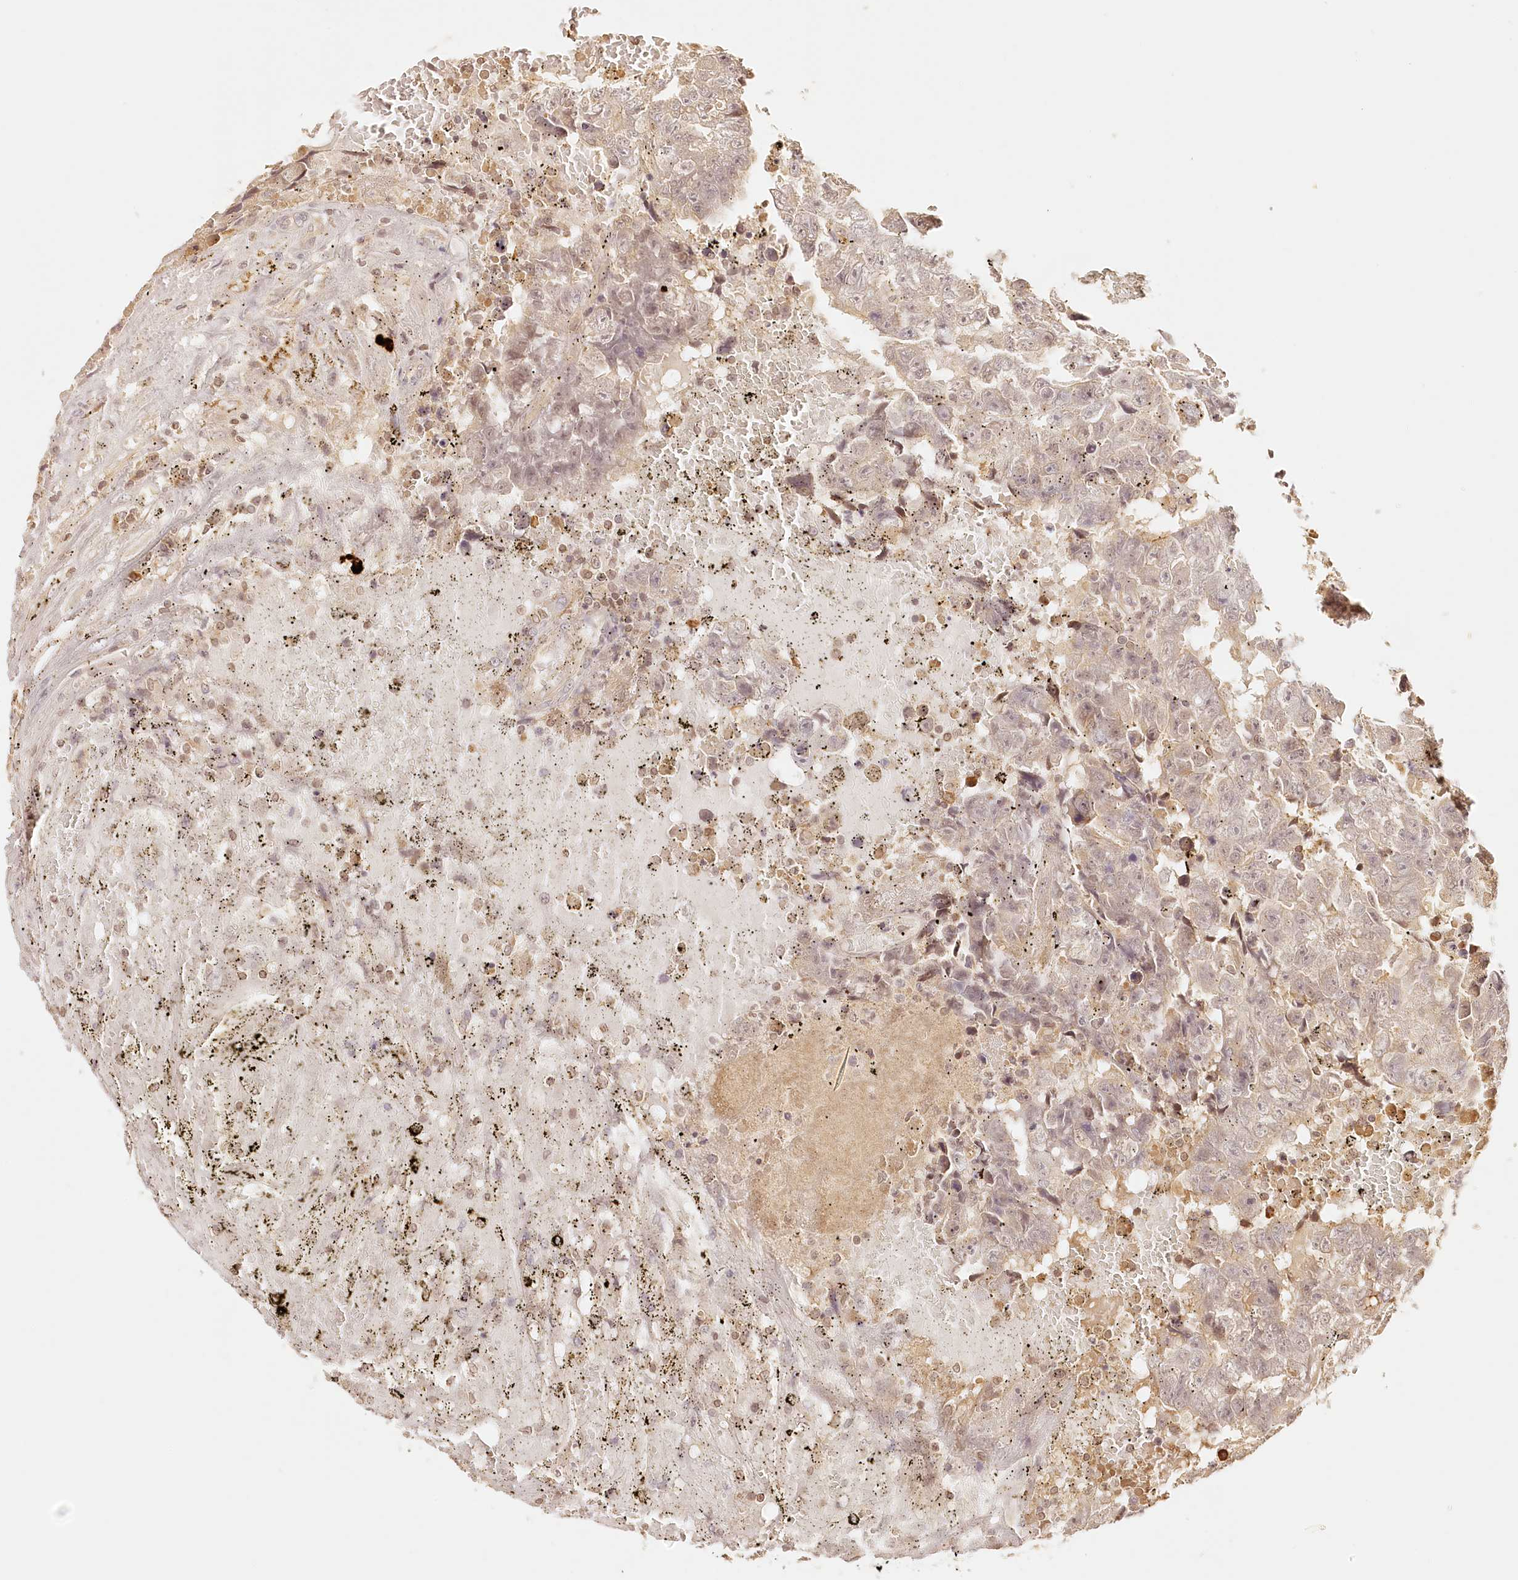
{"staining": {"intensity": "weak", "quantity": "<25%", "location": "nuclear"}, "tissue": "testis cancer", "cell_type": "Tumor cells", "image_type": "cancer", "snomed": [{"axis": "morphology", "description": "Carcinoma, Embryonal, NOS"}, {"axis": "topography", "description": "Testis"}], "caption": "Histopathology image shows no protein expression in tumor cells of embryonal carcinoma (testis) tissue. (Stains: DAB immunohistochemistry with hematoxylin counter stain, Microscopy: brightfield microscopy at high magnification).", "gene": "SYNGR1", "patient": {"sex": "male", "age": 25}}